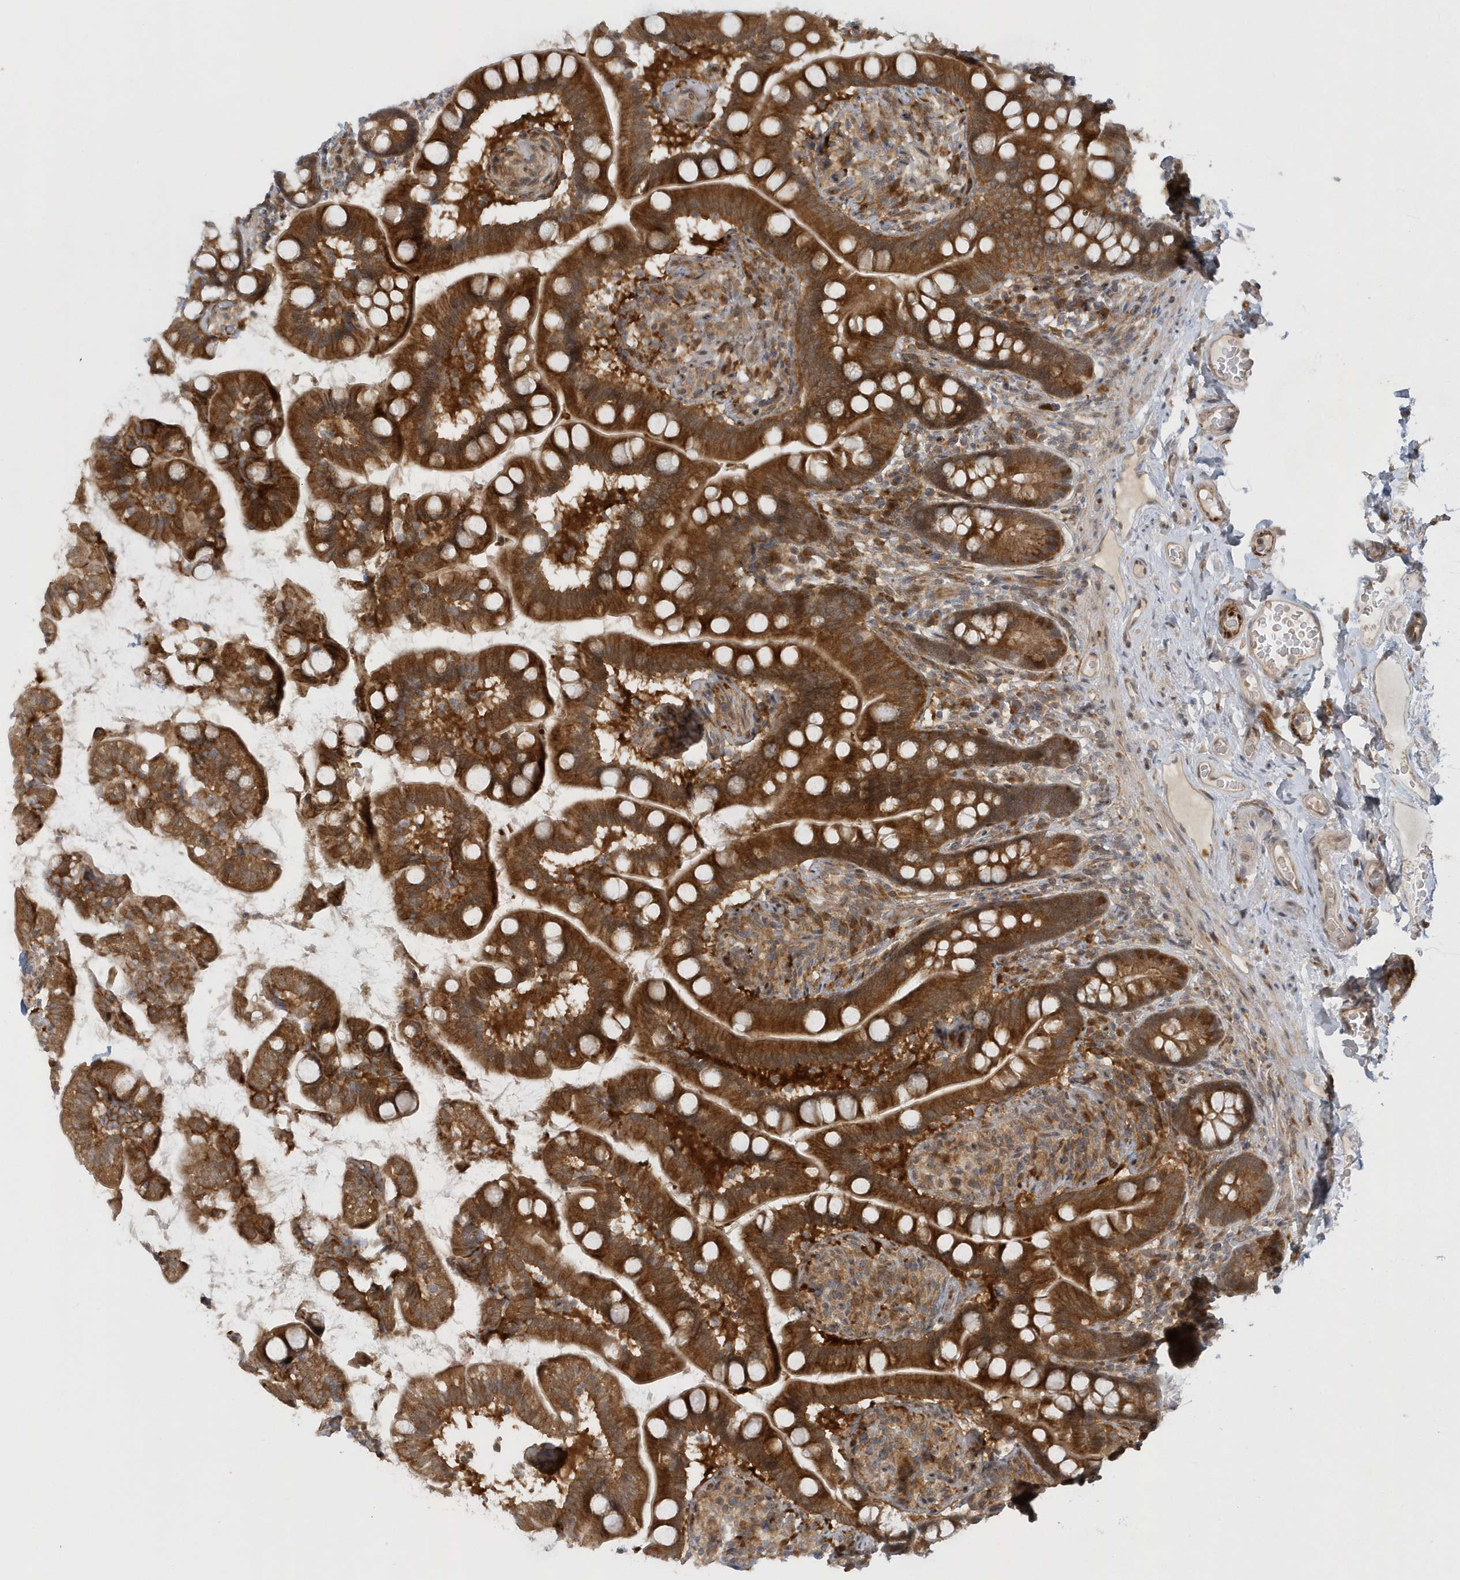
{"staining": {"intensity": "strong", "quantity": ">75%", "location": "cytoplasmic/membranous"}, "tissue": "small intestine", "cell_type": "Glandular cells", "image_type": "normal", "snomed": [{"axis": "morphology", "description": "Normal tissue, NOS"}, {"axis": "topography", "description": "Small intestine"}], "caption": "Immunohistochemistry histopathology image of unremarkable small intestine: small intestine stained using immunohistochemistry (IHC) exhibits high levels of strong protein expression localized specifically in the cytoplasmic/membranous of glandular cells, appearing as a cytoplasmic/membranous brown color.", "gene": "ATG4A", "patient": {"sex": "female", "age": 64}}